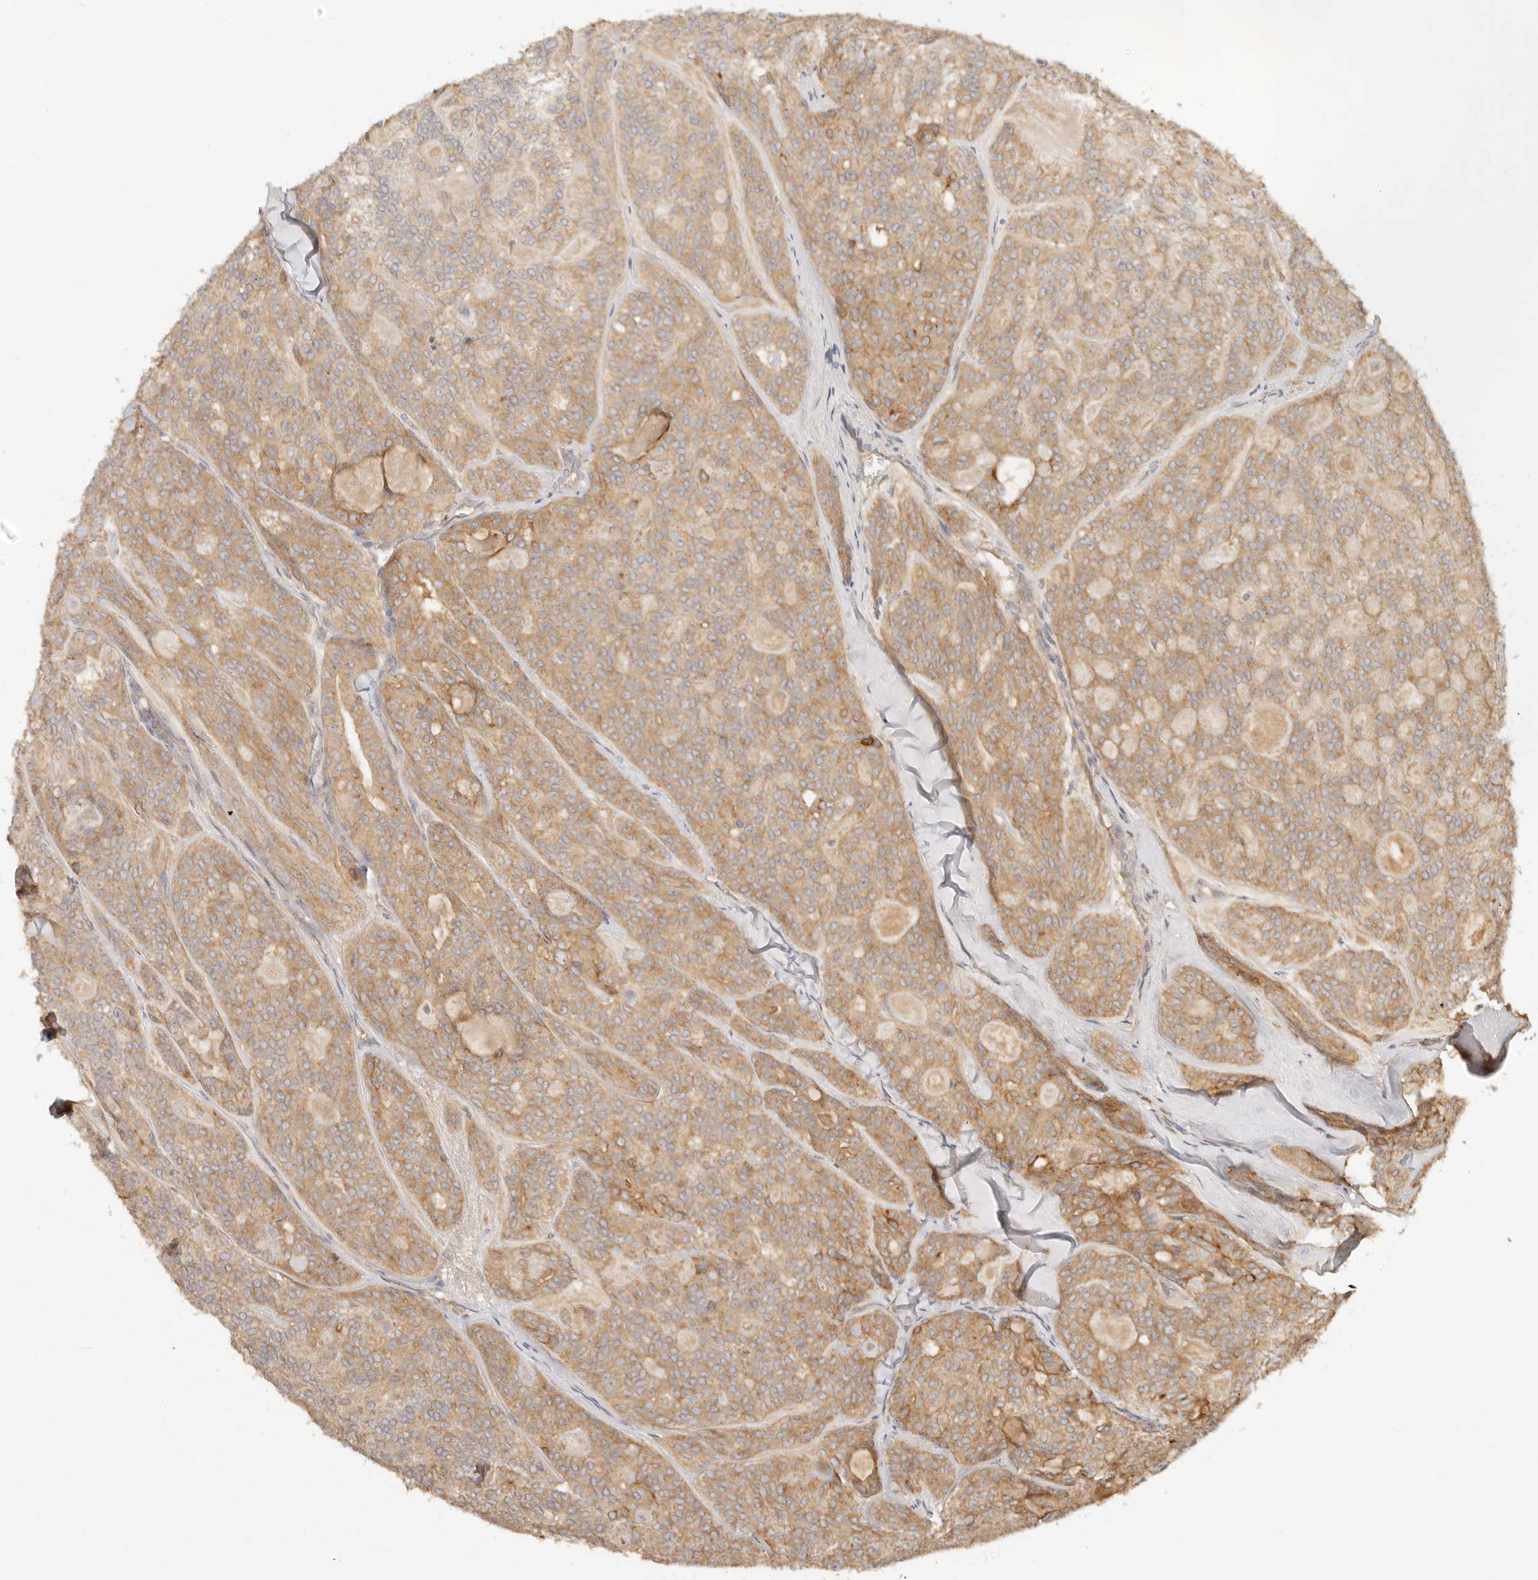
{"staining": {"intensity": "moderate", "quantity": ">75%", "location": "cytoplasmic/membranous"}, "tissue": "head and neck cancer", "cell_type": "Tumor cells", "image_type": "cancer", "snomed": [{"axis": "morphology", "description": "Adenocarcinoma, NOS"}, {"axis": "topography", "description": "Head-Neck"}], "caption": "Moderate cytoplasmic/membranous protein staining is present in about >75% of tumor cells in head and neck cancer.", "gene": "HECTD3", "patient": {"sex": "male", "age": 66}}